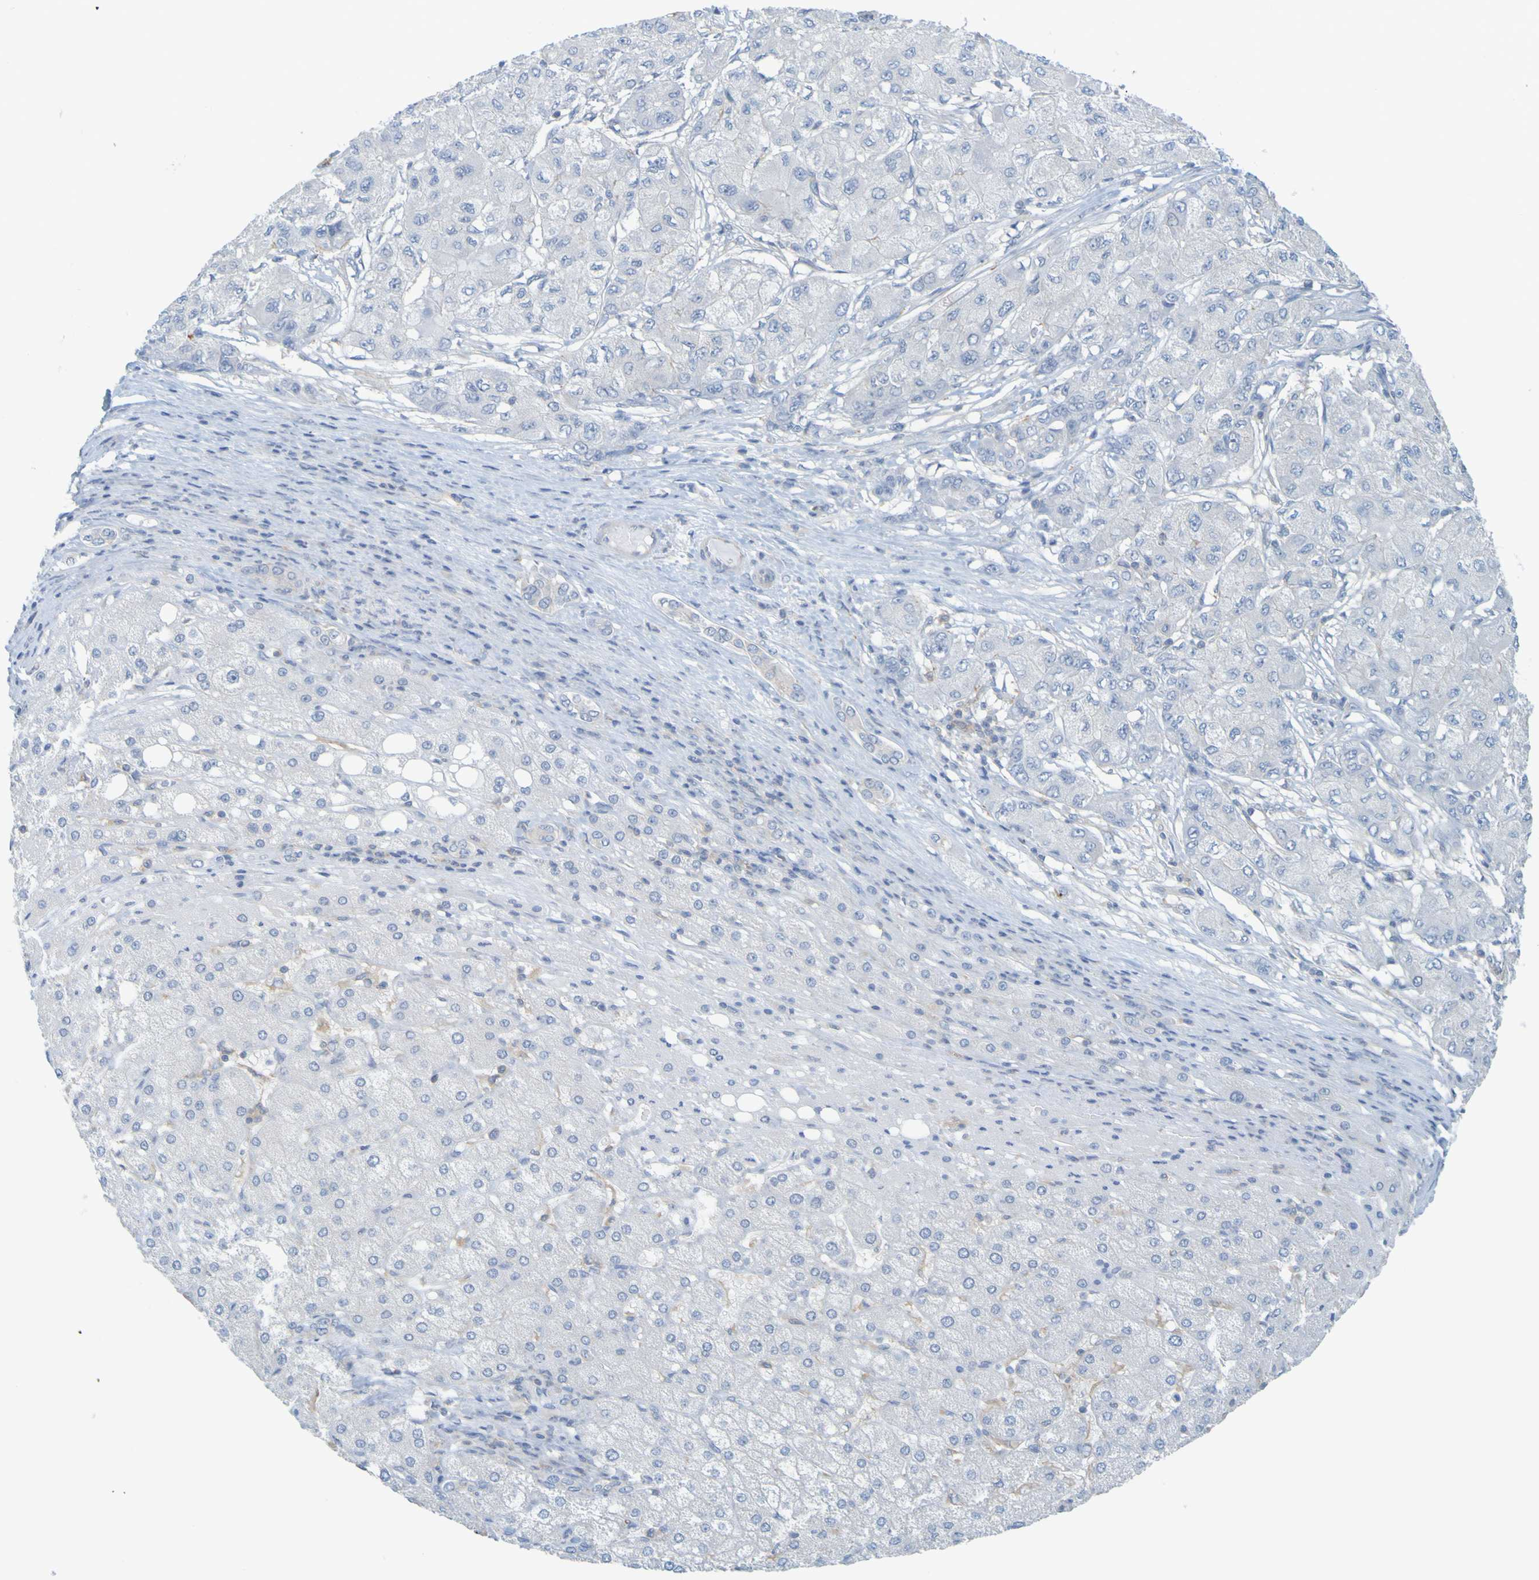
{"staining": {"intensity": "negative", "quantity": "none", "location": "none"}, "tissue": "liver cancer", "cell_type": "Tumor cells", "image_type": "cancer", "snomed": [{"axis": "morphology", "description": "Carcinoma, Hepatocellular, NOS"}, {"axis": "topography", "description": "Liver"}], "caption": "Immunohistochemical staining of human liver cancer (hepatocellular carcinoma) exhibits no significant positivity in tumor cells. The staining was performed using DAB (3,3'-diaminobenzidine) to visualize the protein expression in brown, while the nuclei were stained in blue with hematoxylin (Magnification: 20x).", "gene": "APPL1", "patient": {"sex": "male", "age": 80}}